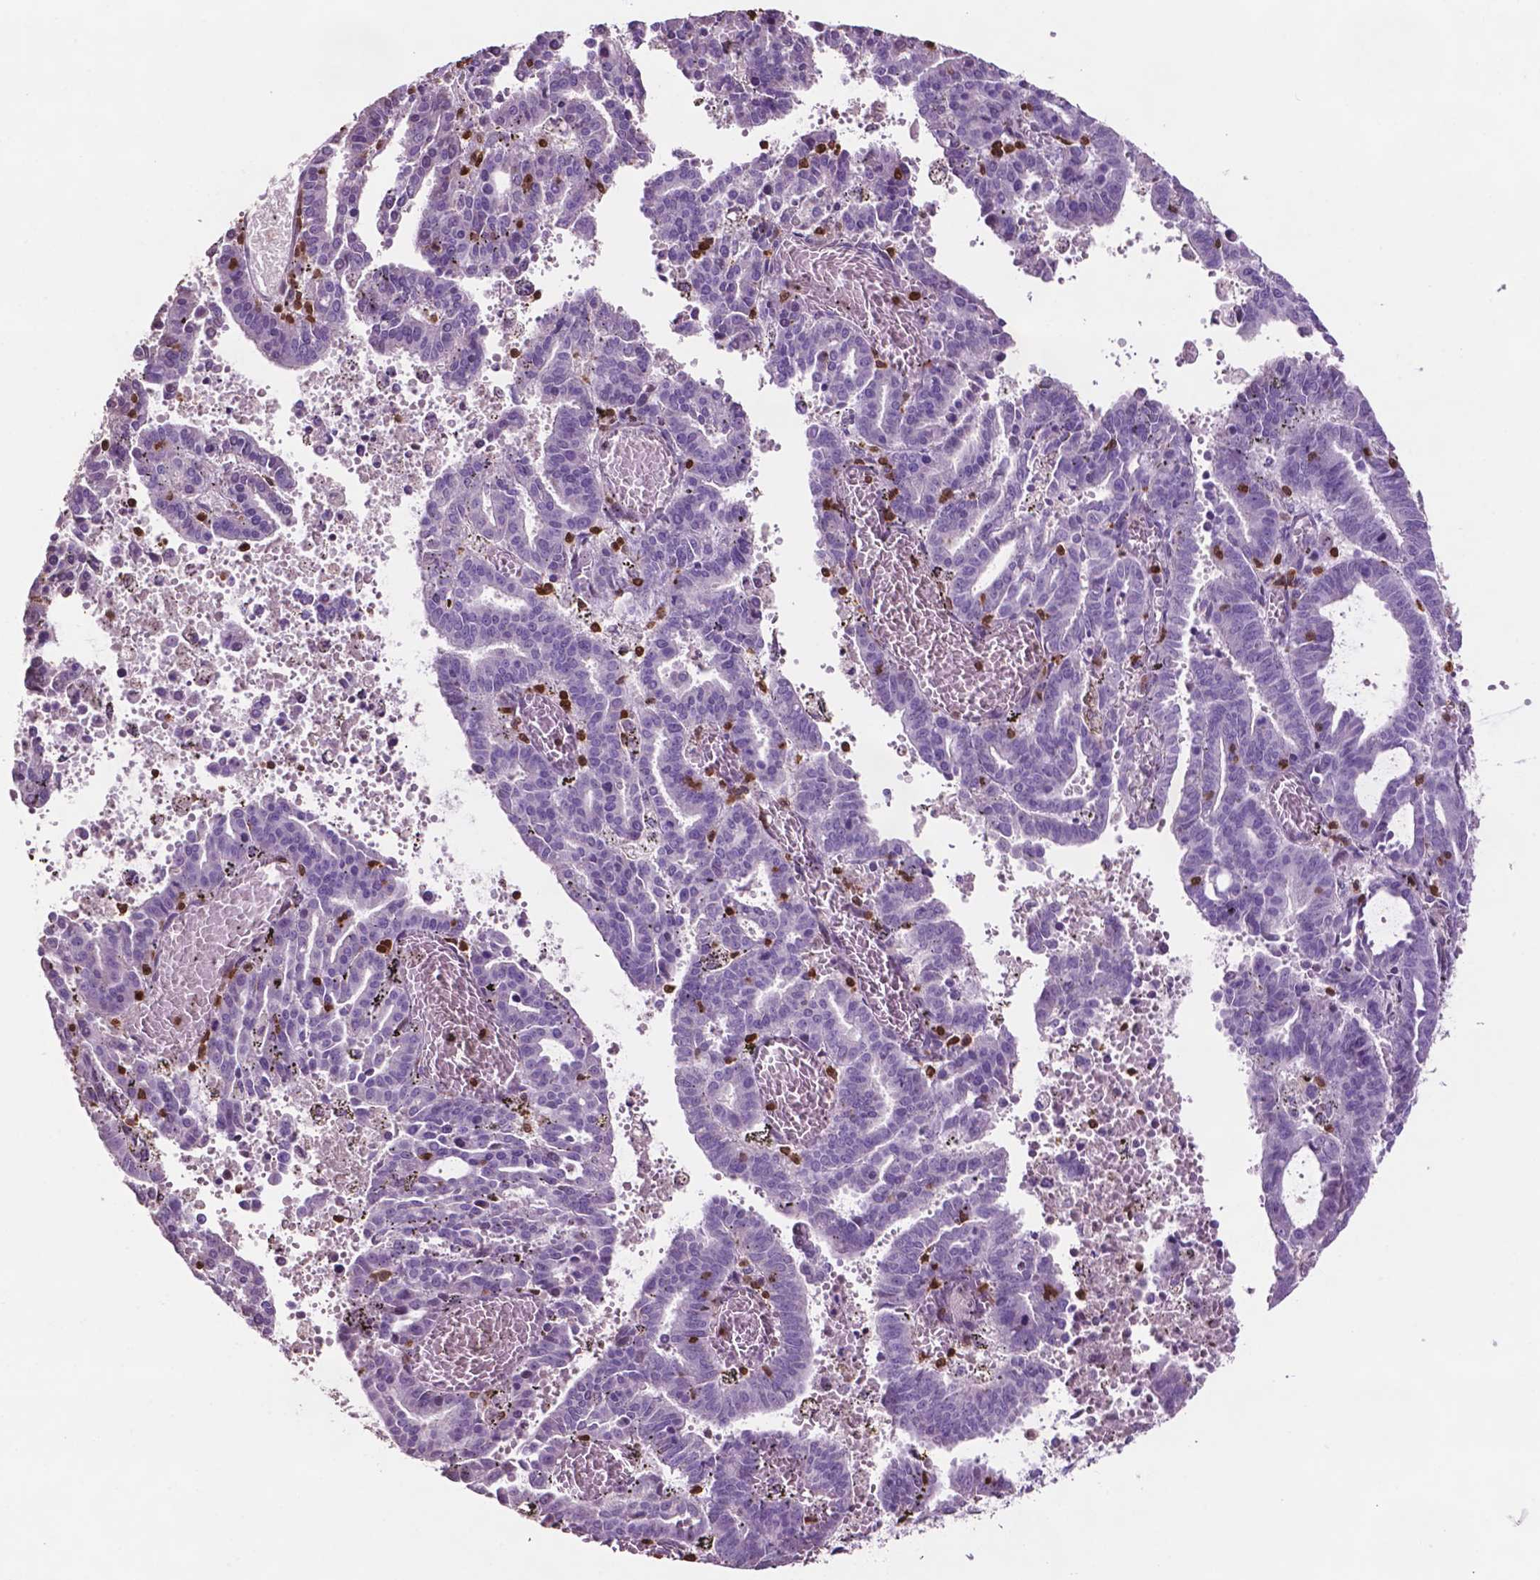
{"staining": {"intensity": "negative", "quantity": "none", "location": "none"}, "tissue": "endometrial cancer", "cell_type": "Tumor cells", "image_type": "cancer", "snomed": [{"axis": "morphology", "description": "Adenocarcinoma, NOS"}, {"axis": "topography", "description": "Uterus"}], "caption": "This image is of endometrial adenocarcinoma stained with IHC to label a protein in brown with the nuclei are counter-stained blue. There is no expression in tumor cells.", "gene": "TBC1D10C", "patient": {"sex": "female", "age": 83}}